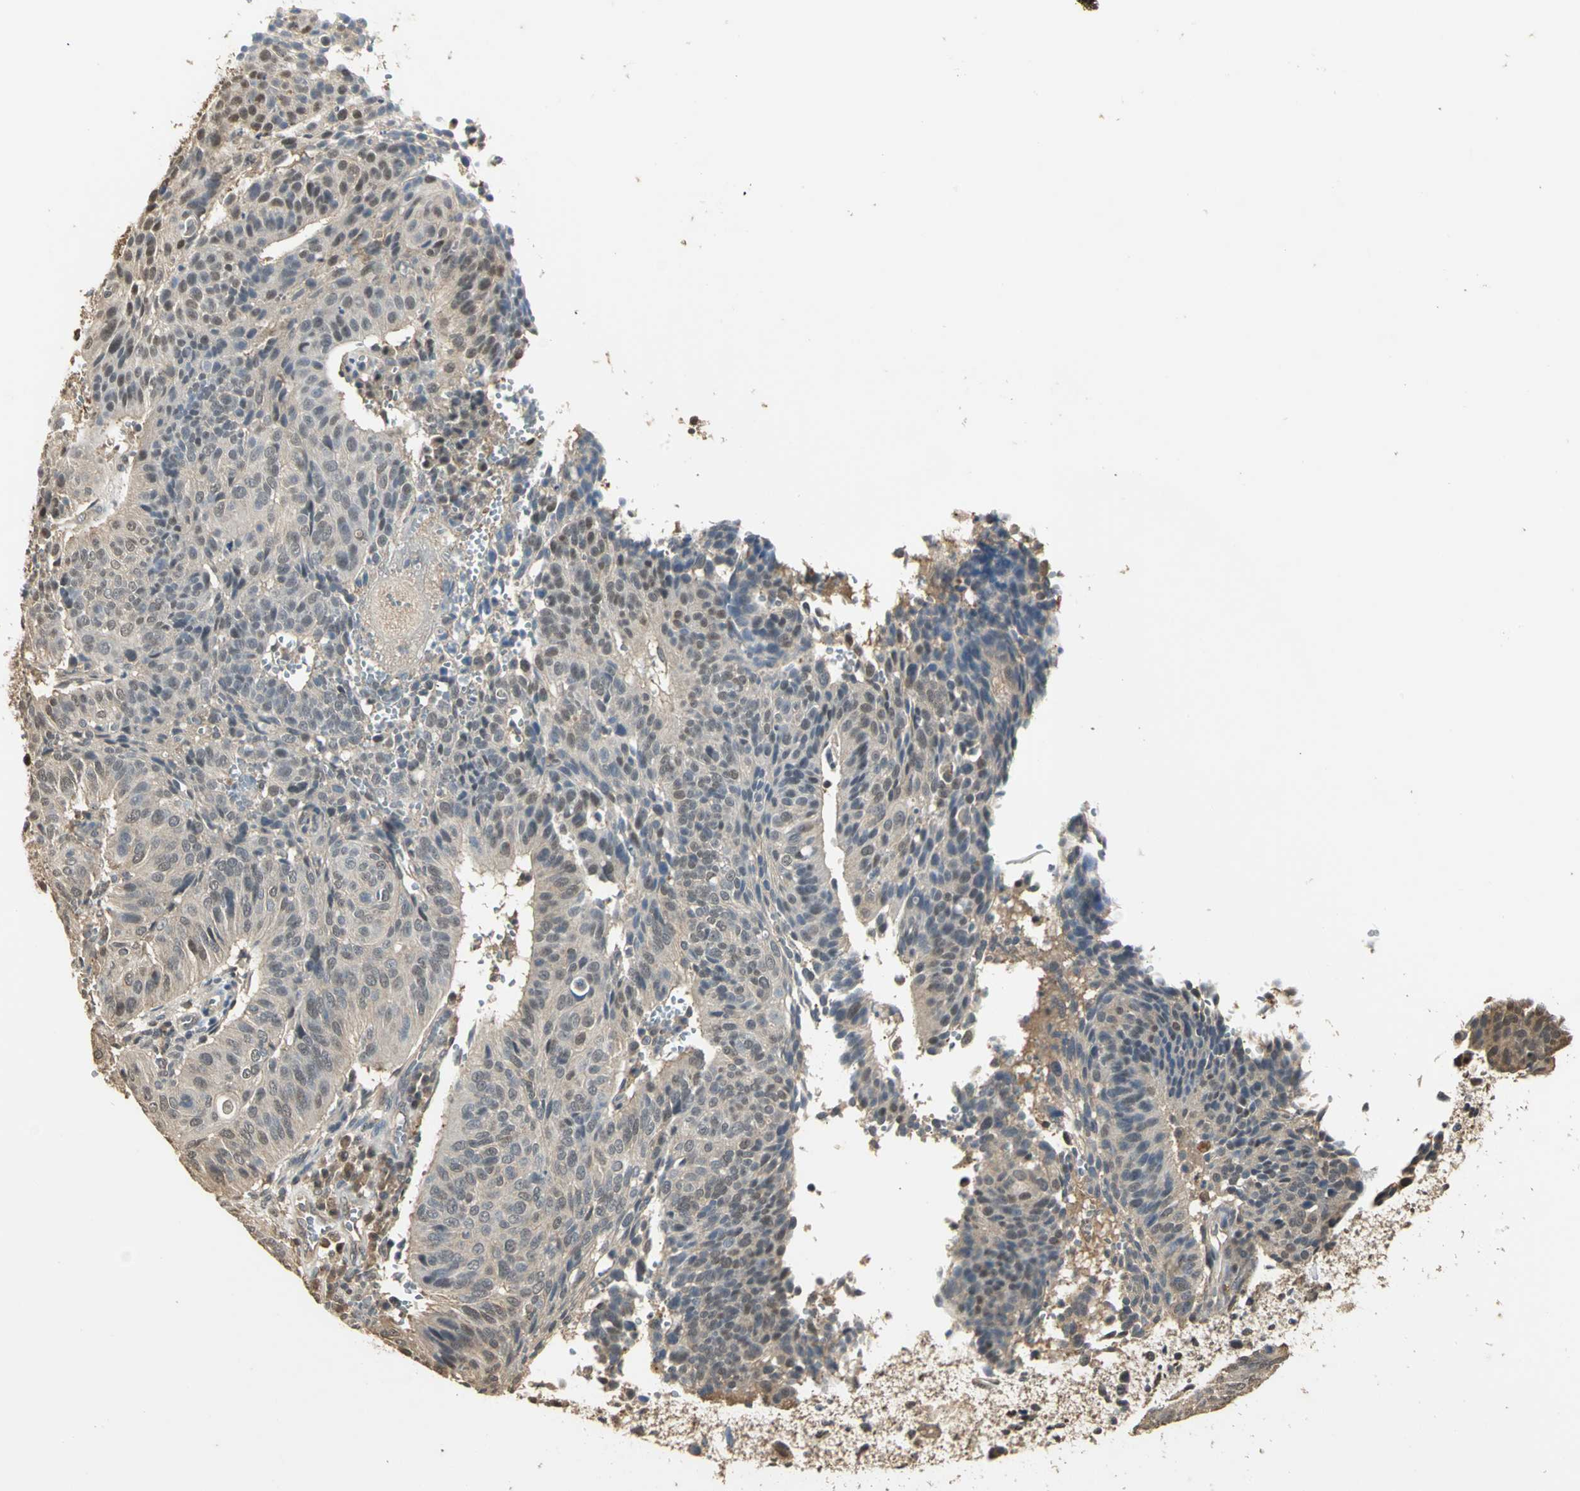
{"staining": {"intensity": "weak", "quantity": ">75%", "location": "cytoplasmic/membranous,nuclear"}, "tissue": "cervical cancer", "cell_type": "Tumor cells", "image_type": "cancer", "snomed": [{"axis": "morphology", "description": "Squamous cell carcinoma, NOS"}, {"axis": "topography", "description": "Cervix"}], "caption": "Immunohistochemistry (DAB (3,3'-diaminobenzidine)) staining of cervical squamous cell carcinoma displays weak cytoplasmic/membranous and nuclear protein positivity in about >75% of tumor cells. The protein of interest is stained brown, and the nuclei are stained in blue (DAB IHC with brightfield microscopy, high magnification).", "gene": "PARK7", "patient": {"sex": "female", "age": 39}}